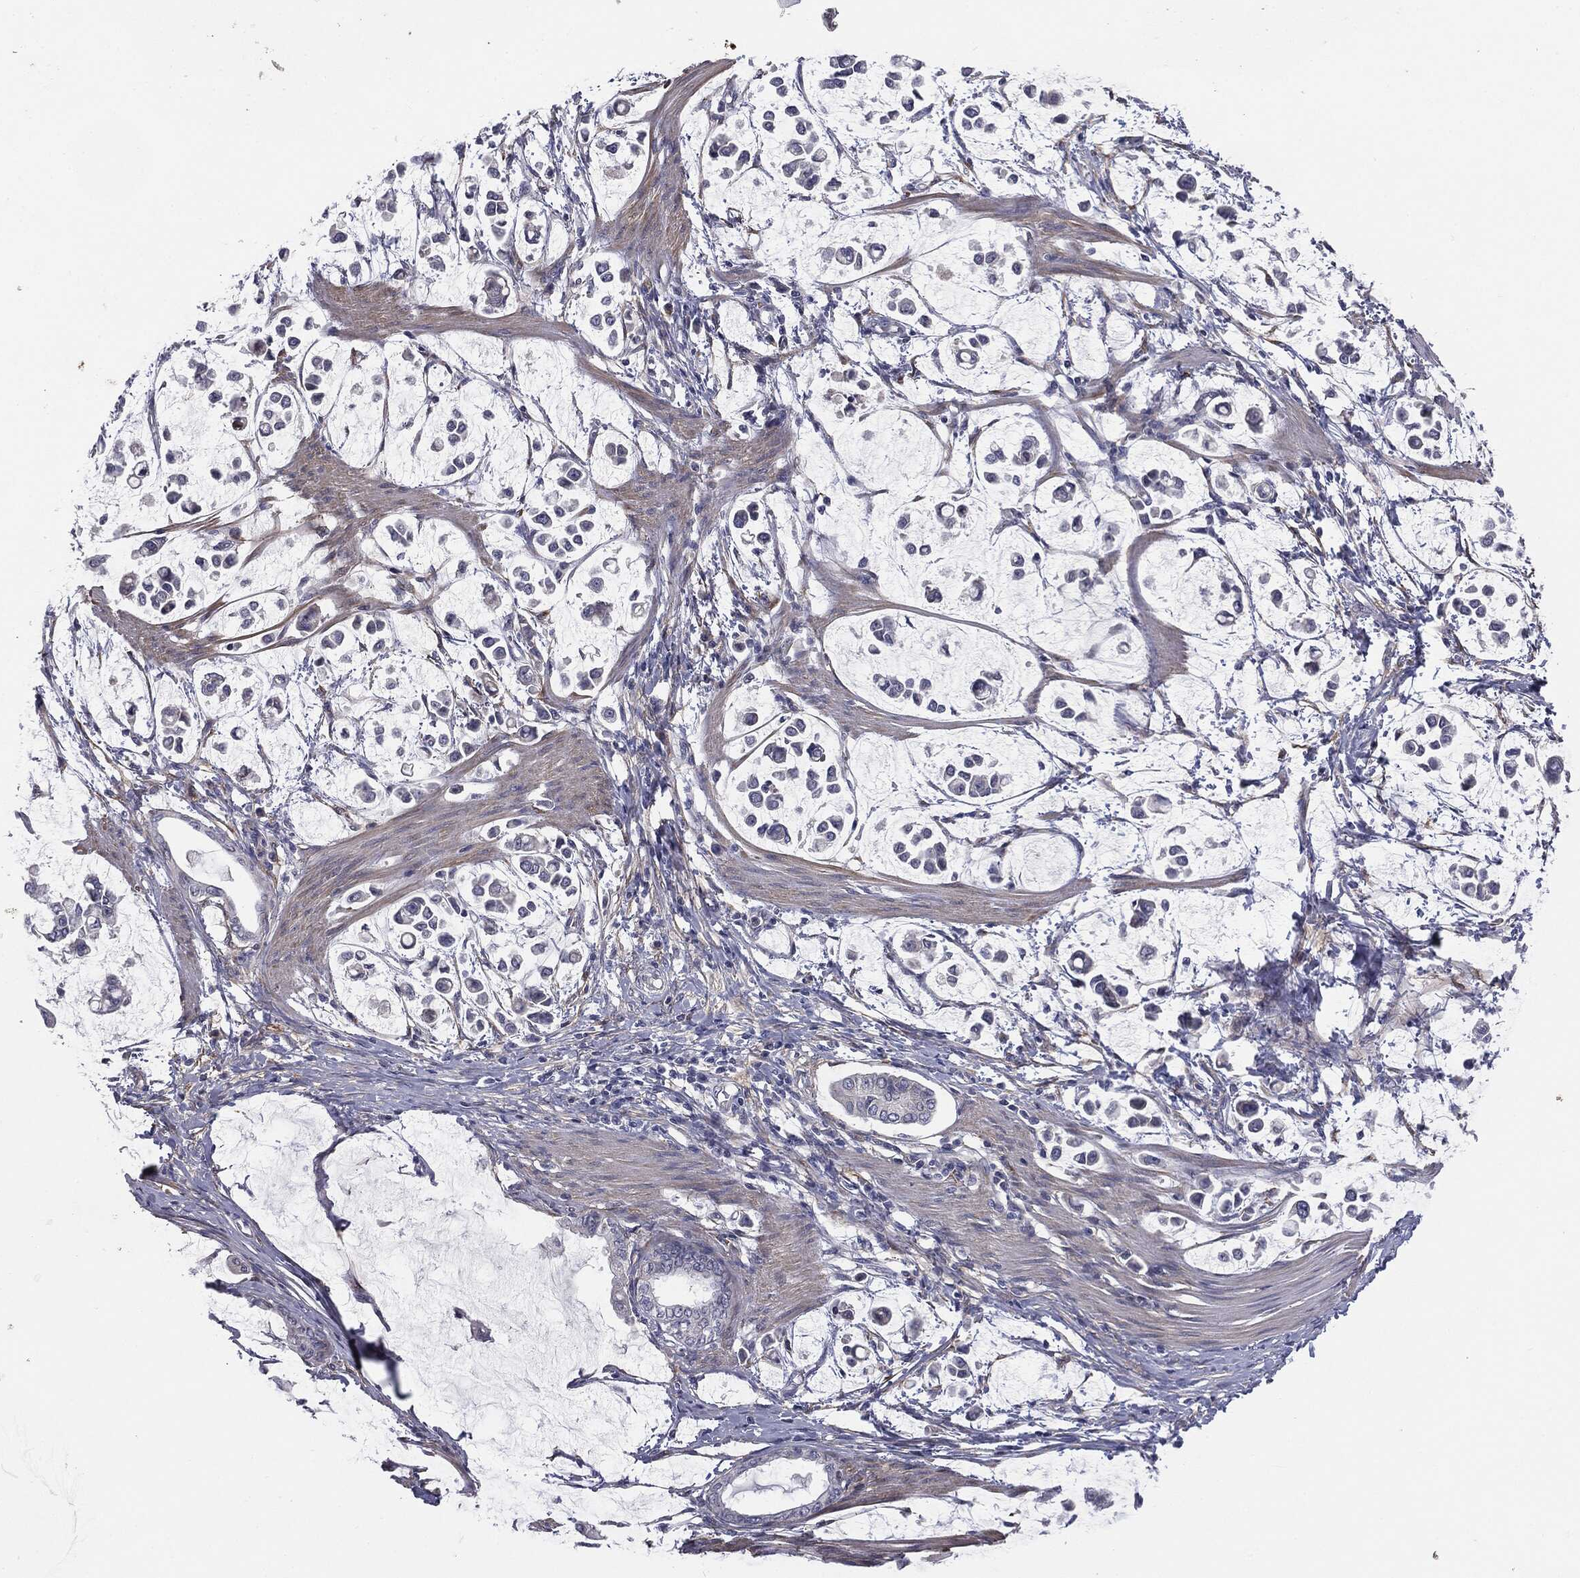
{"staining": {"intensity": "negative", "quantity": "none", "location": "none"}, "tissue": "stomach cancer", "cell_type": "Tumor cells", "image_type": "cancer", "snomed": [{"axis": "morphology", "description": "Adenocarcinoma, NOS"}, {"axis": "topography", "description": "Stomach"}], "caption": "IHC histopathology image of human stomach cancer stained for a protein (brown), which demonstrates no expression in tumor cells.", "gene": "KRT5", "patient": {"sex": "male", "age": 82}}